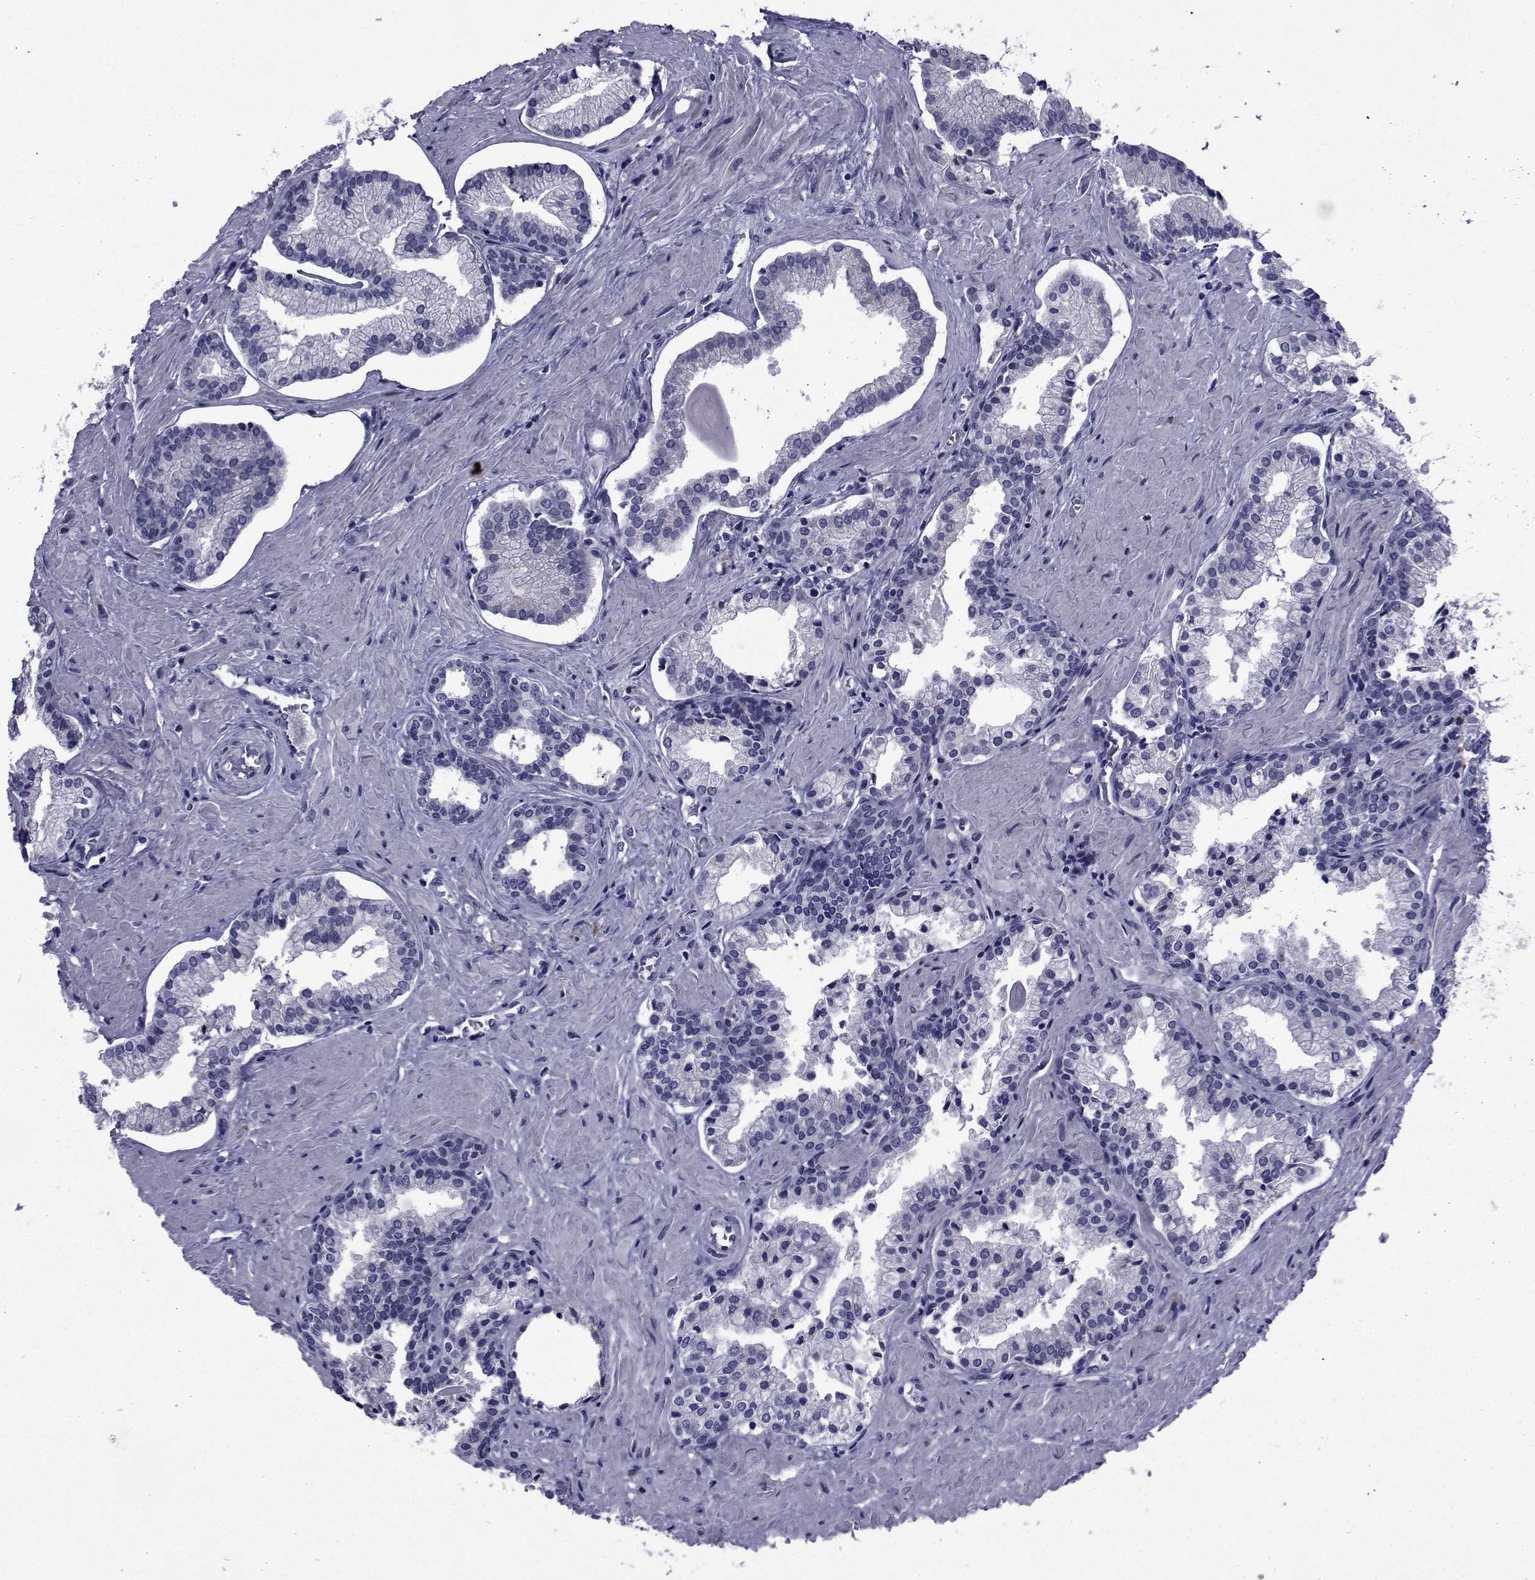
{"staining": {"intensity": "weak", "quantity": "<25%", "location": "cytoplasmic/membranous"}, "tissue": "prostate cancer", "cell_type": "Tumor cells", "image_type": "cancer", "snomed": [{"axis": "morphology", "description": "Adenocarcinoma, NOS"}, {"axis": "topography", "description": "Prostate and seminal vesicle, NOS"}, {"axis": "topography", "description": "Prostate"}], "caption": "This is an immunohistochemistry image of human prostate cancer (adenocarcinoma). There is no positivity in tumor cells.", "gene": "ROPN1", "patient": {"sex": "male", "age": 44}}